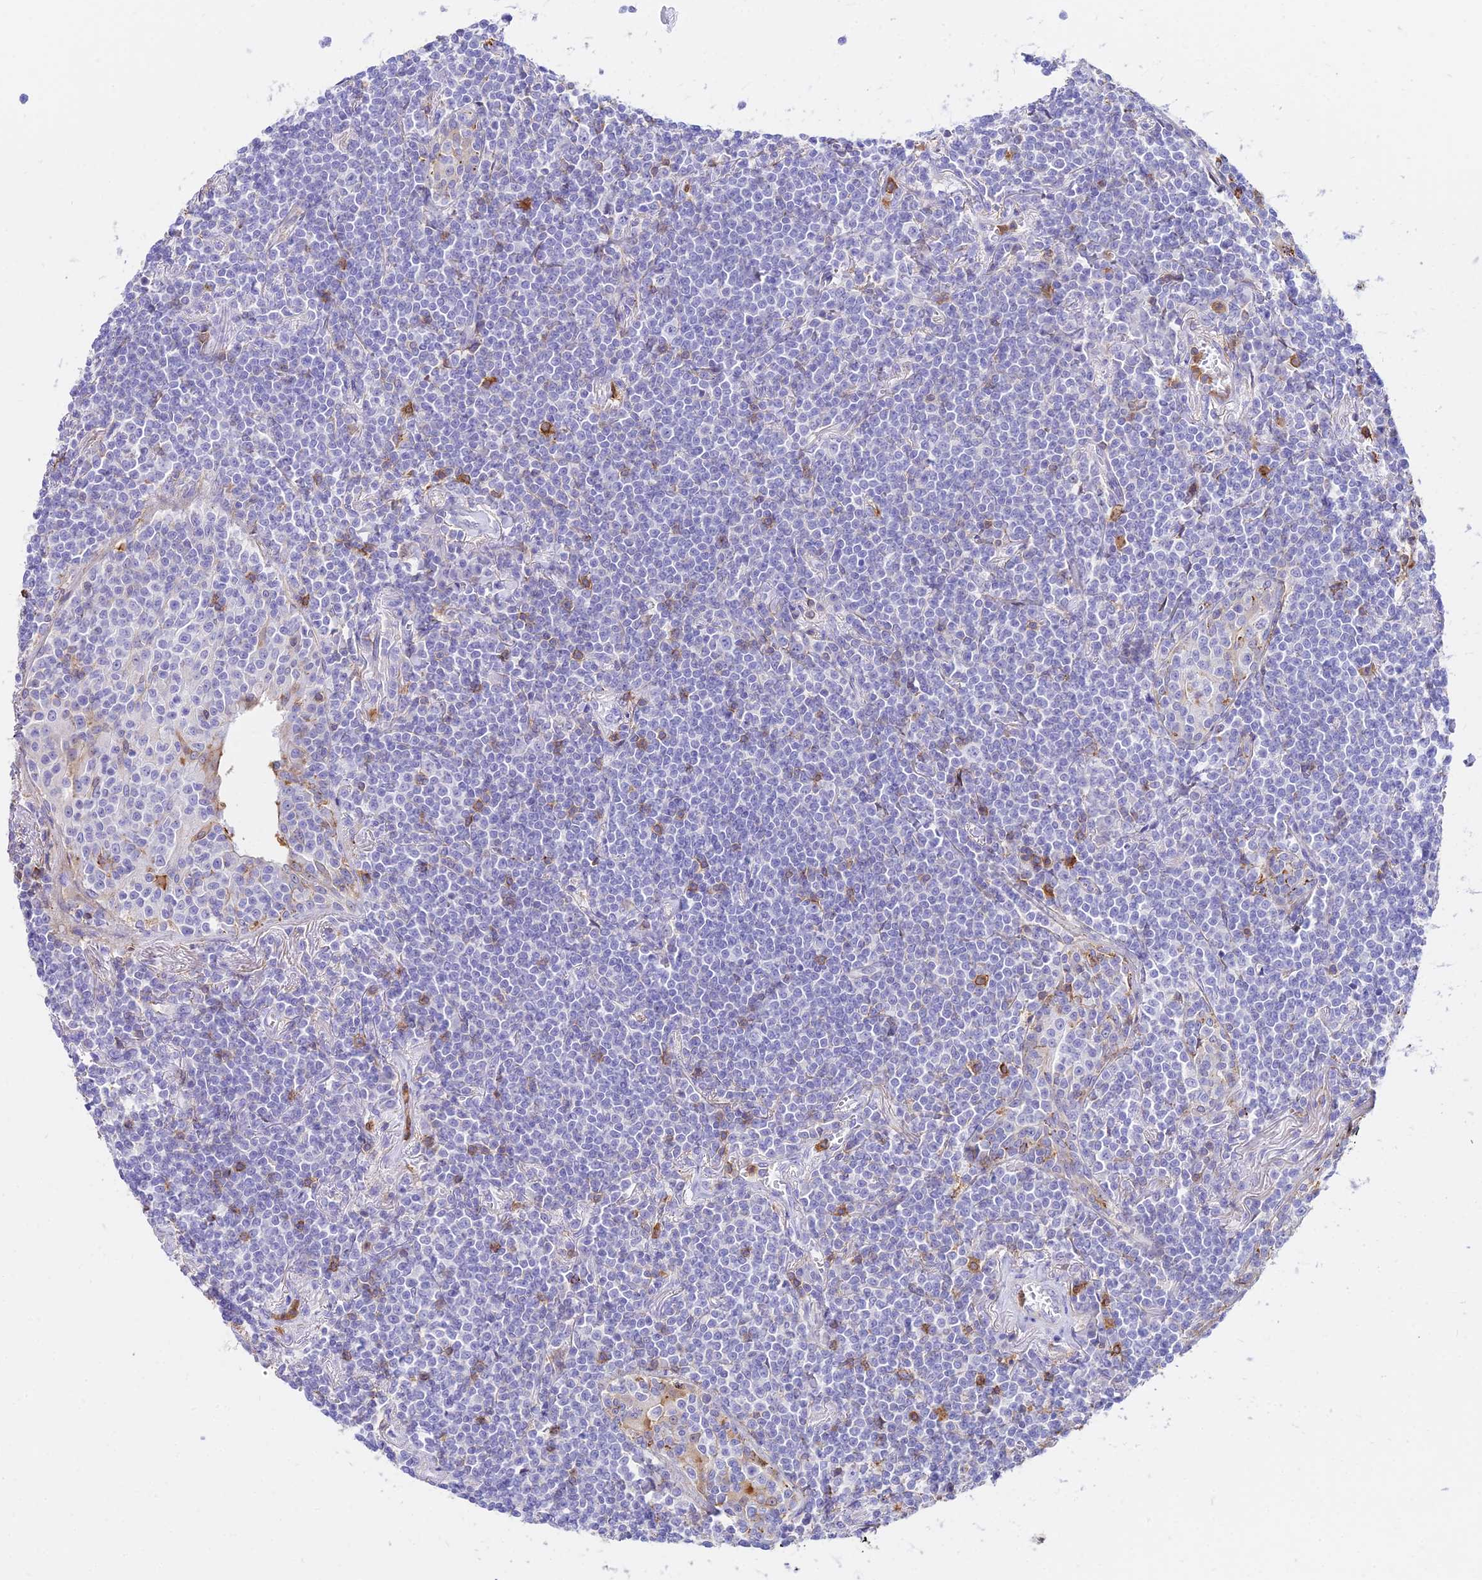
{"staining": {"intensity": "negative", "quantity": "none", "location": "none"}, "tissue": "lymphoma", "cell_type": "Tumor cells", "image_type": "cancer", "snomed": [{"axis": "morphology", "description": "Malignant lymphoma, non-Hodgkin's type, Low grade"}, {"axis": "topography", "description": "Lung"}], "caption": "Tumor cells show no significant protein expression in low-grade malignant lymphoma, non-Hodgkin's type.", "gene": "SREK1IP1", "patient": {"sex": "female", "age": 71}}